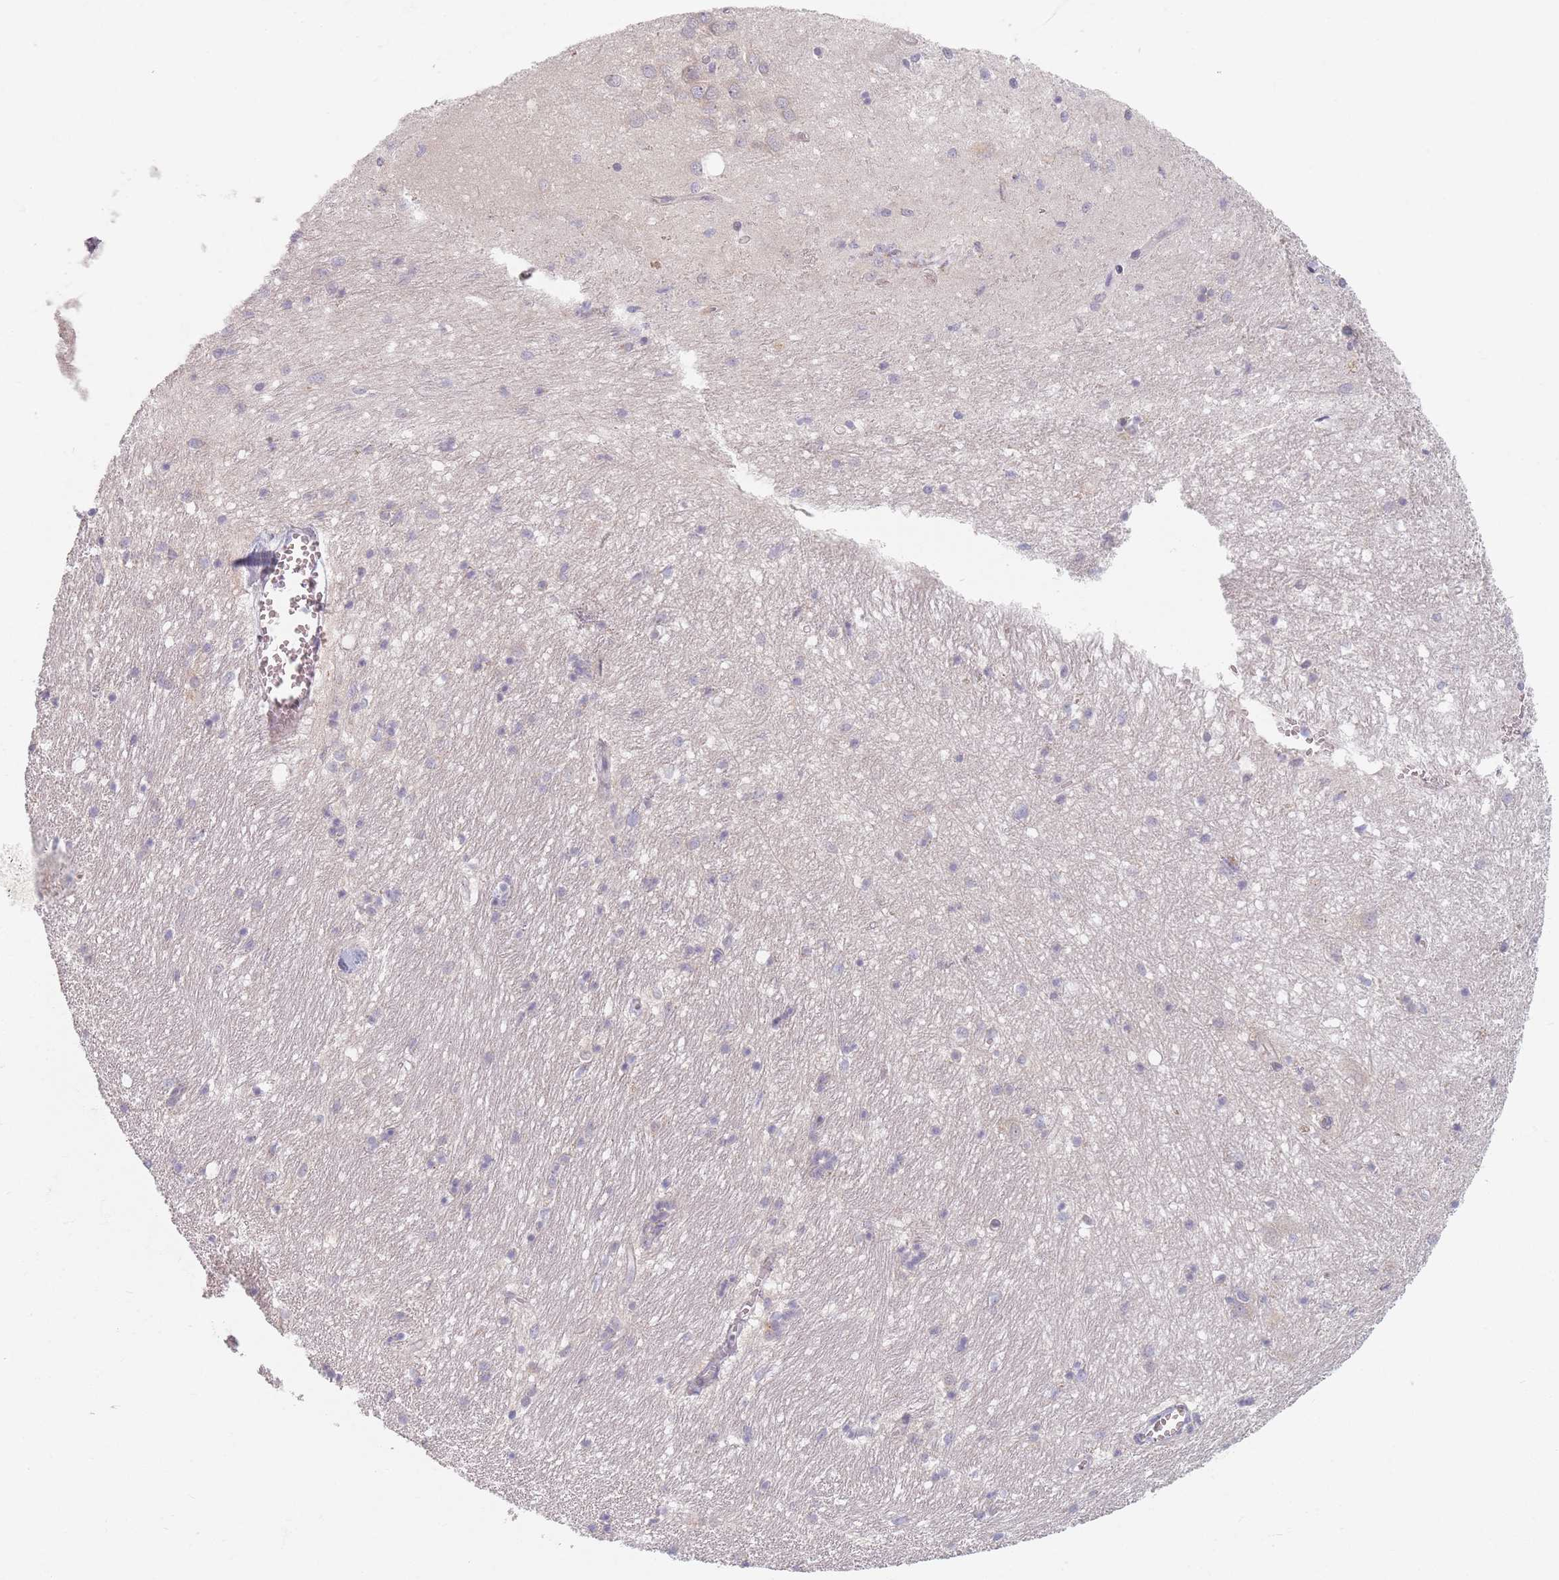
{"staining": {"intensity": "negative", "quantity": "none", "location": "none"}, "tissue": "hippocampus", "cell_type": "Glial cells", "image_type": "normal", "snomed": [{"axis": "morphology", "description": "Normal tissue, NOS"}, {"axis": "topography", "description": "Hippocampus"}], "caption": "Glial cells are negative for brown protein staining in benign hippocampus.", "gene": "TMOD1", "patient": {"sex": "female", "age": 64}}